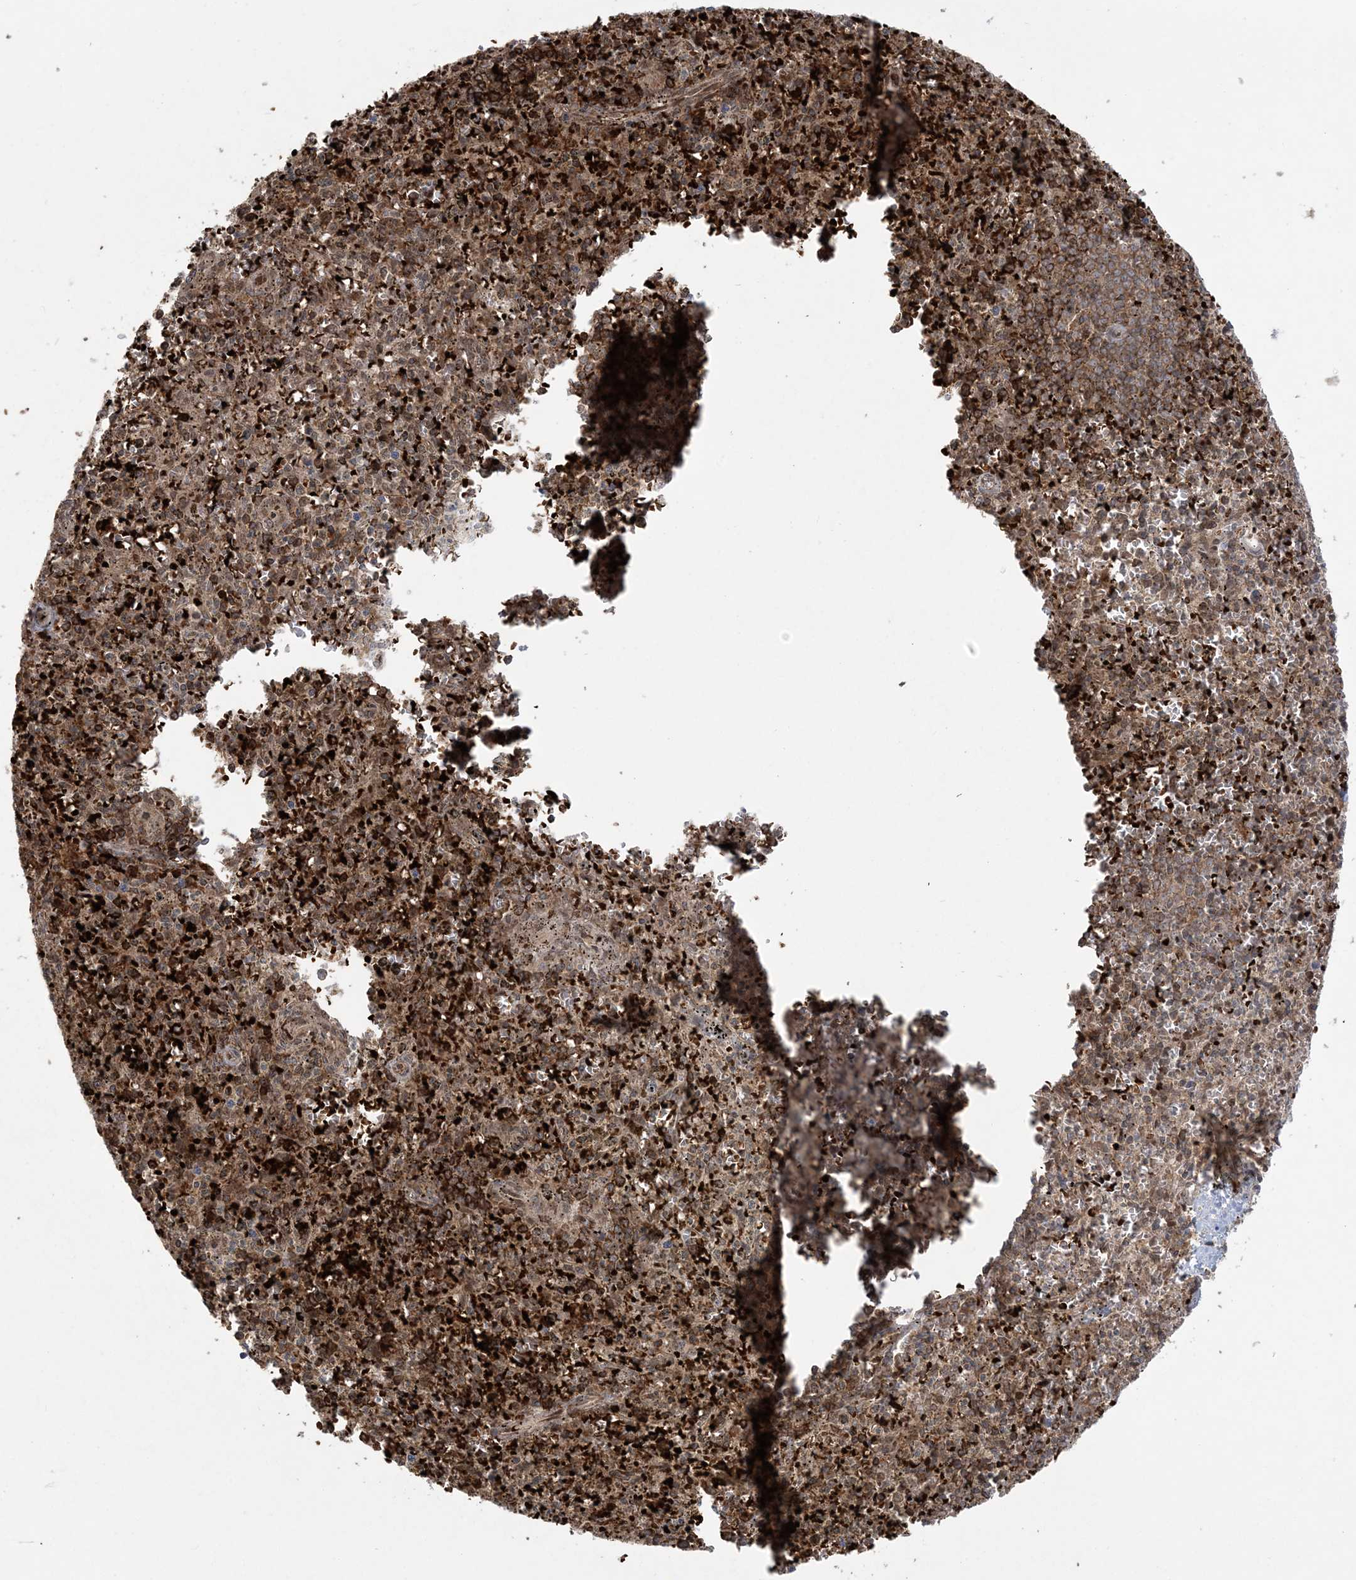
{"staining": {"intensity": "moderate", "quantity": "25%-75%", "location": "cytoplasmic/membranous"}, "tissue": "spleen", "cell_type": "Cells in red pulp", "image_type": "normal", "snomed": [{"axis": "morphology", "description": "Normal tissue, NOS"}, {"axis": "topography", "description": "Spleen"}], "caption": "A high-resolution image shows IHC staining of unremarkable spleen, which demonstrates moderate cytoplasmic/membranous staining in approximately 25%-75% of cells in red pulp. The staining was performed using DAB to visualize the protein expression in brown, while the nuclei were stained in blue with hematoxylin (Magnification: 20x).", "gene": "ABCF3", "patient": {"sex": "male", "age": 72}}